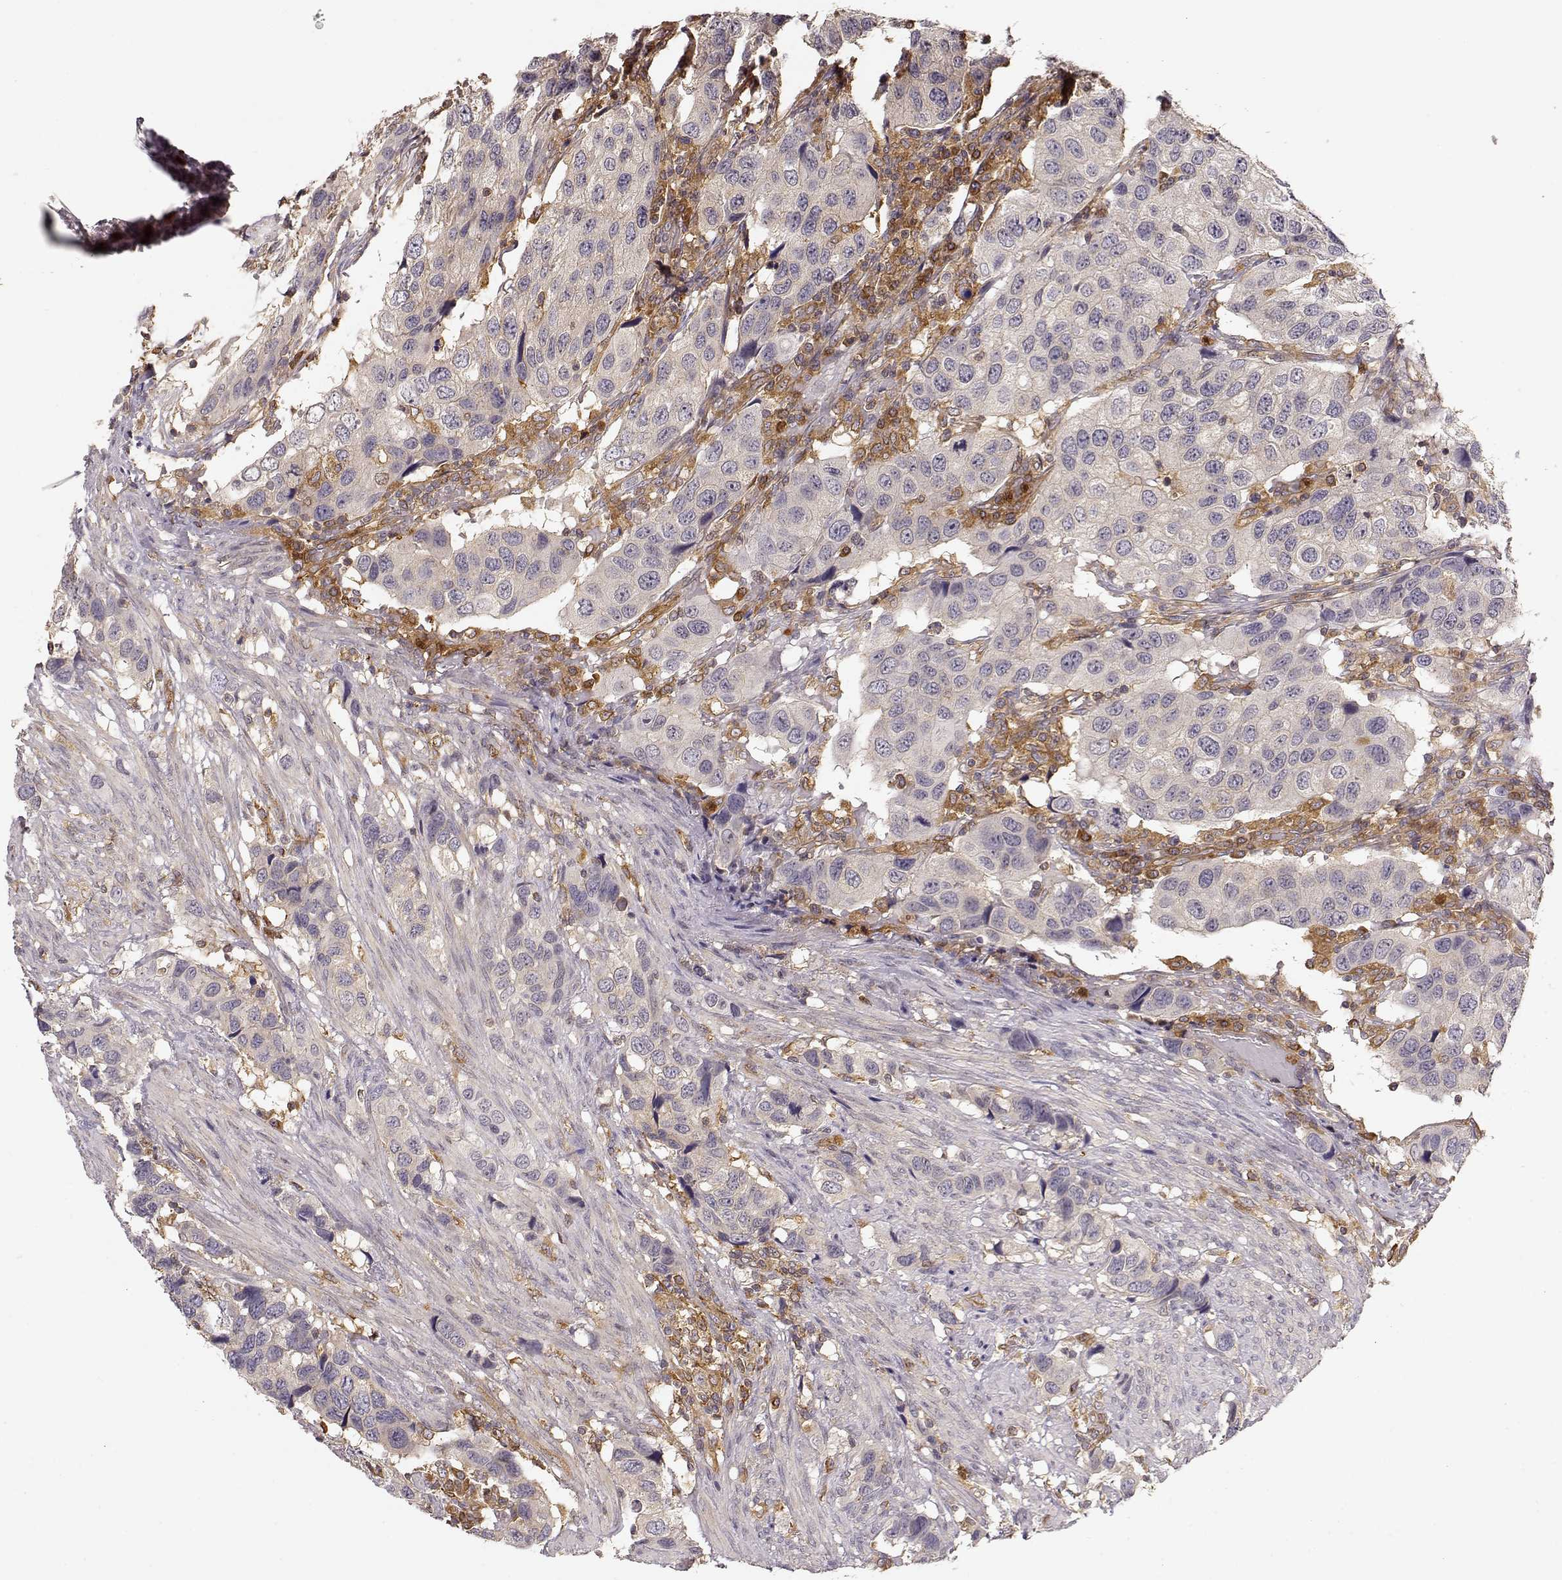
{"staining": {"intensity": "weak", "quantity": ">75%", "location": "cytoplasmic/membranous"}, "tissue": "urothelial cancer", "cell_type": "Tumor cells", "image_type": "cancer", "snomed": [{"axis": "morphology", "description": "Urothelial carcinoma, High grade"}, {"axis": "topography", "description": "Urinary bladder"}], "caption": "The photomicrograph demonstrates immunohistochemical staining of urothelial cancer. There is weak cytoplasmic/membranous staining is identified in approximately >75% of tumor cells. The staining is performed using DAB (3,3'-diaminobenzidine) brown chromogen to label protein expression. The nuclei are counter-stained blue using hematoxylin.", "gene": "ARHGEF2", "patient": {"sex": "male", "age": 79}}